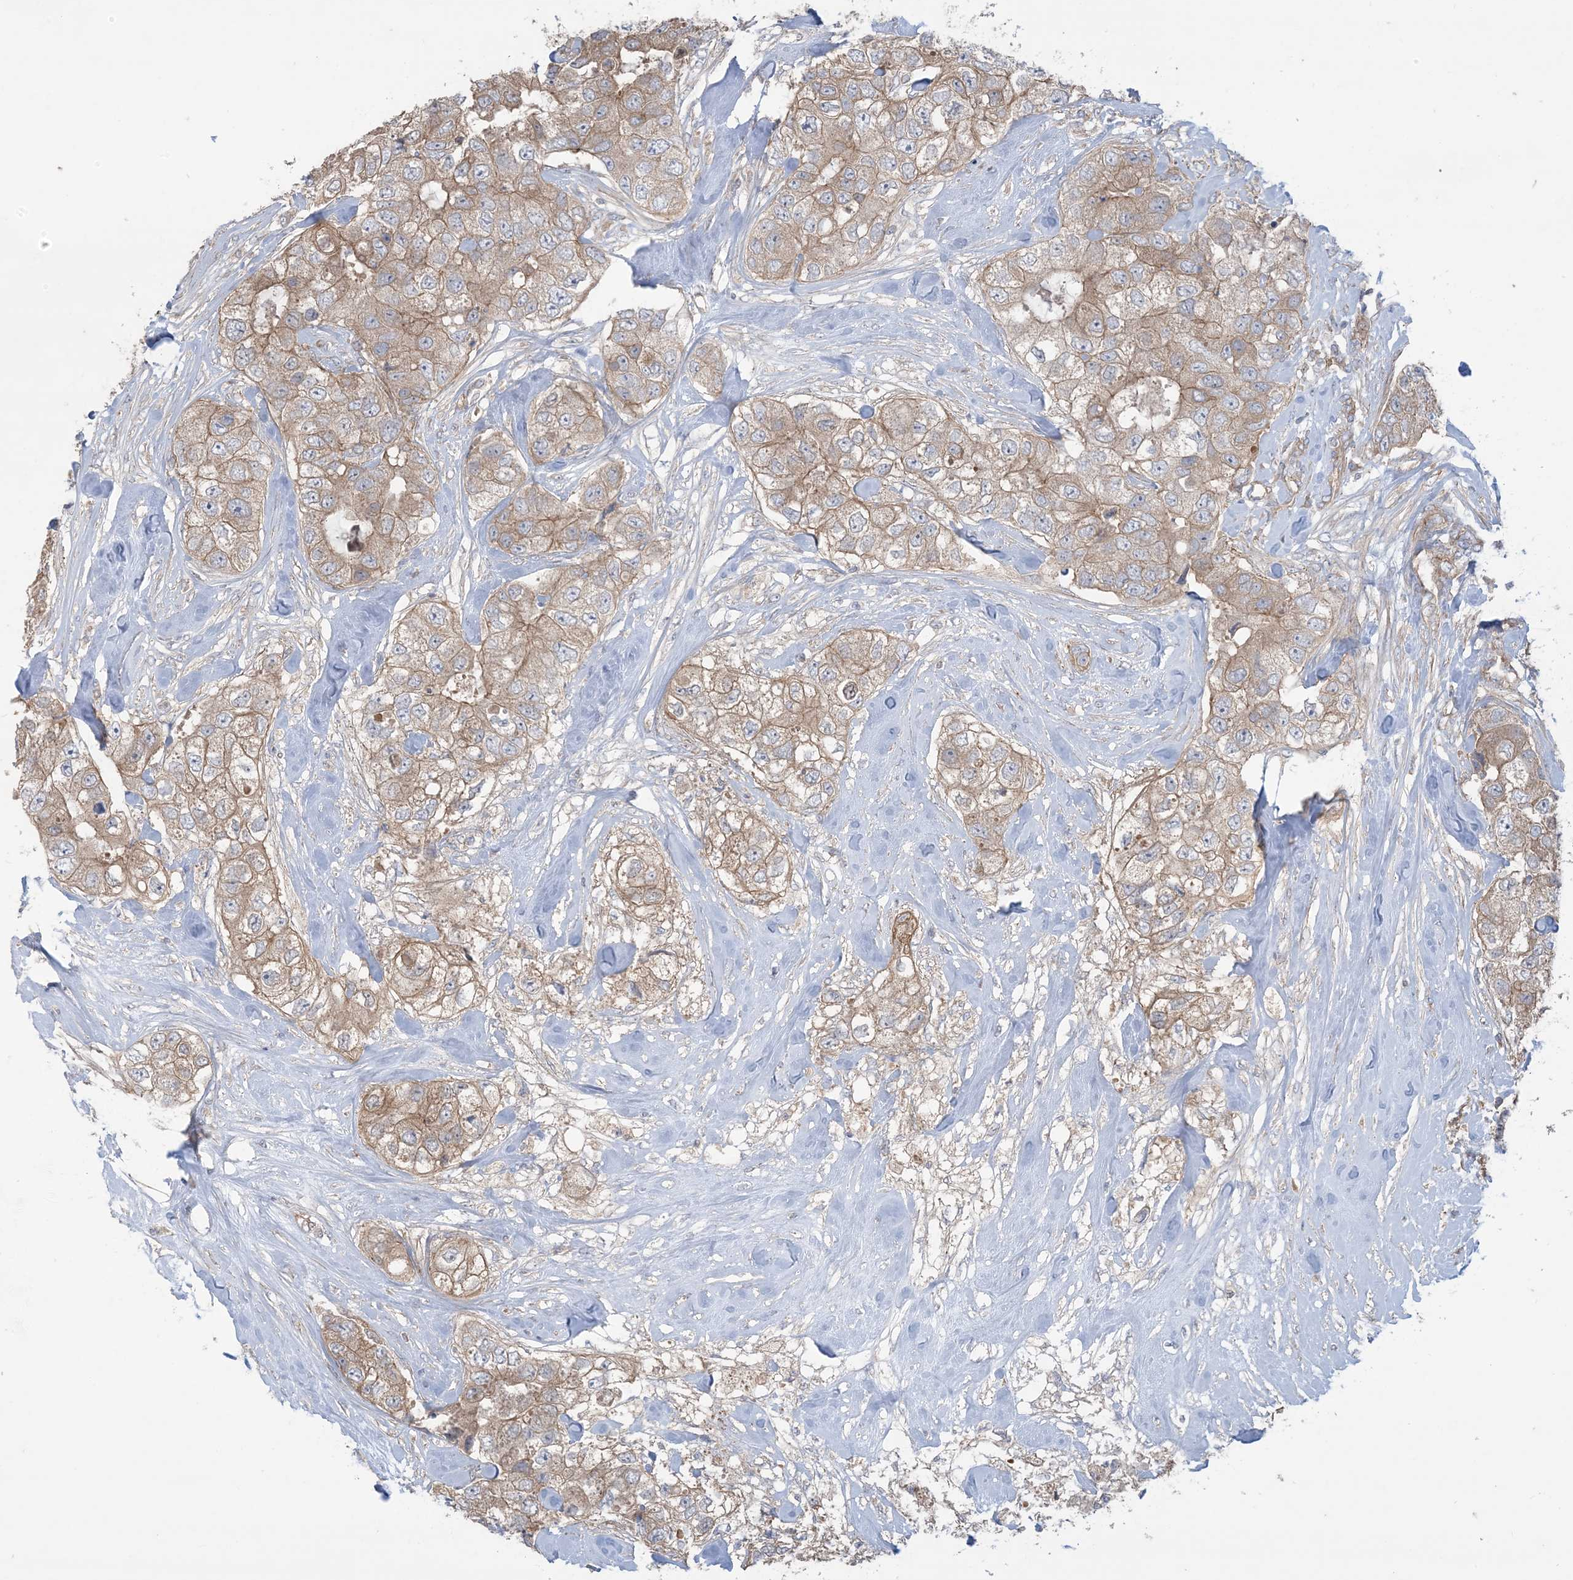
{"staining": {"intensity": "weak", "quantity": ">75%", "location": "cytoplasmic/membranous"}, "tissue": "breast cancer", "cell_type": "Tumor cells", "image_type": "cancer", "snomed": [{"axis": "morphology", "description": "Duct carcinoma"}, {"axis": "topography", "description": "Breast"}], "caption": "IHC (DAB (3,3'-diaminobenzidine)) staining of human intraductal carcinoma (breast) shows weak cytoplasmic/membranous protein staining in approximately >75% of tumor cells.", "gene": "CCNY", "patient": {"sex": "female", "age": 62}}